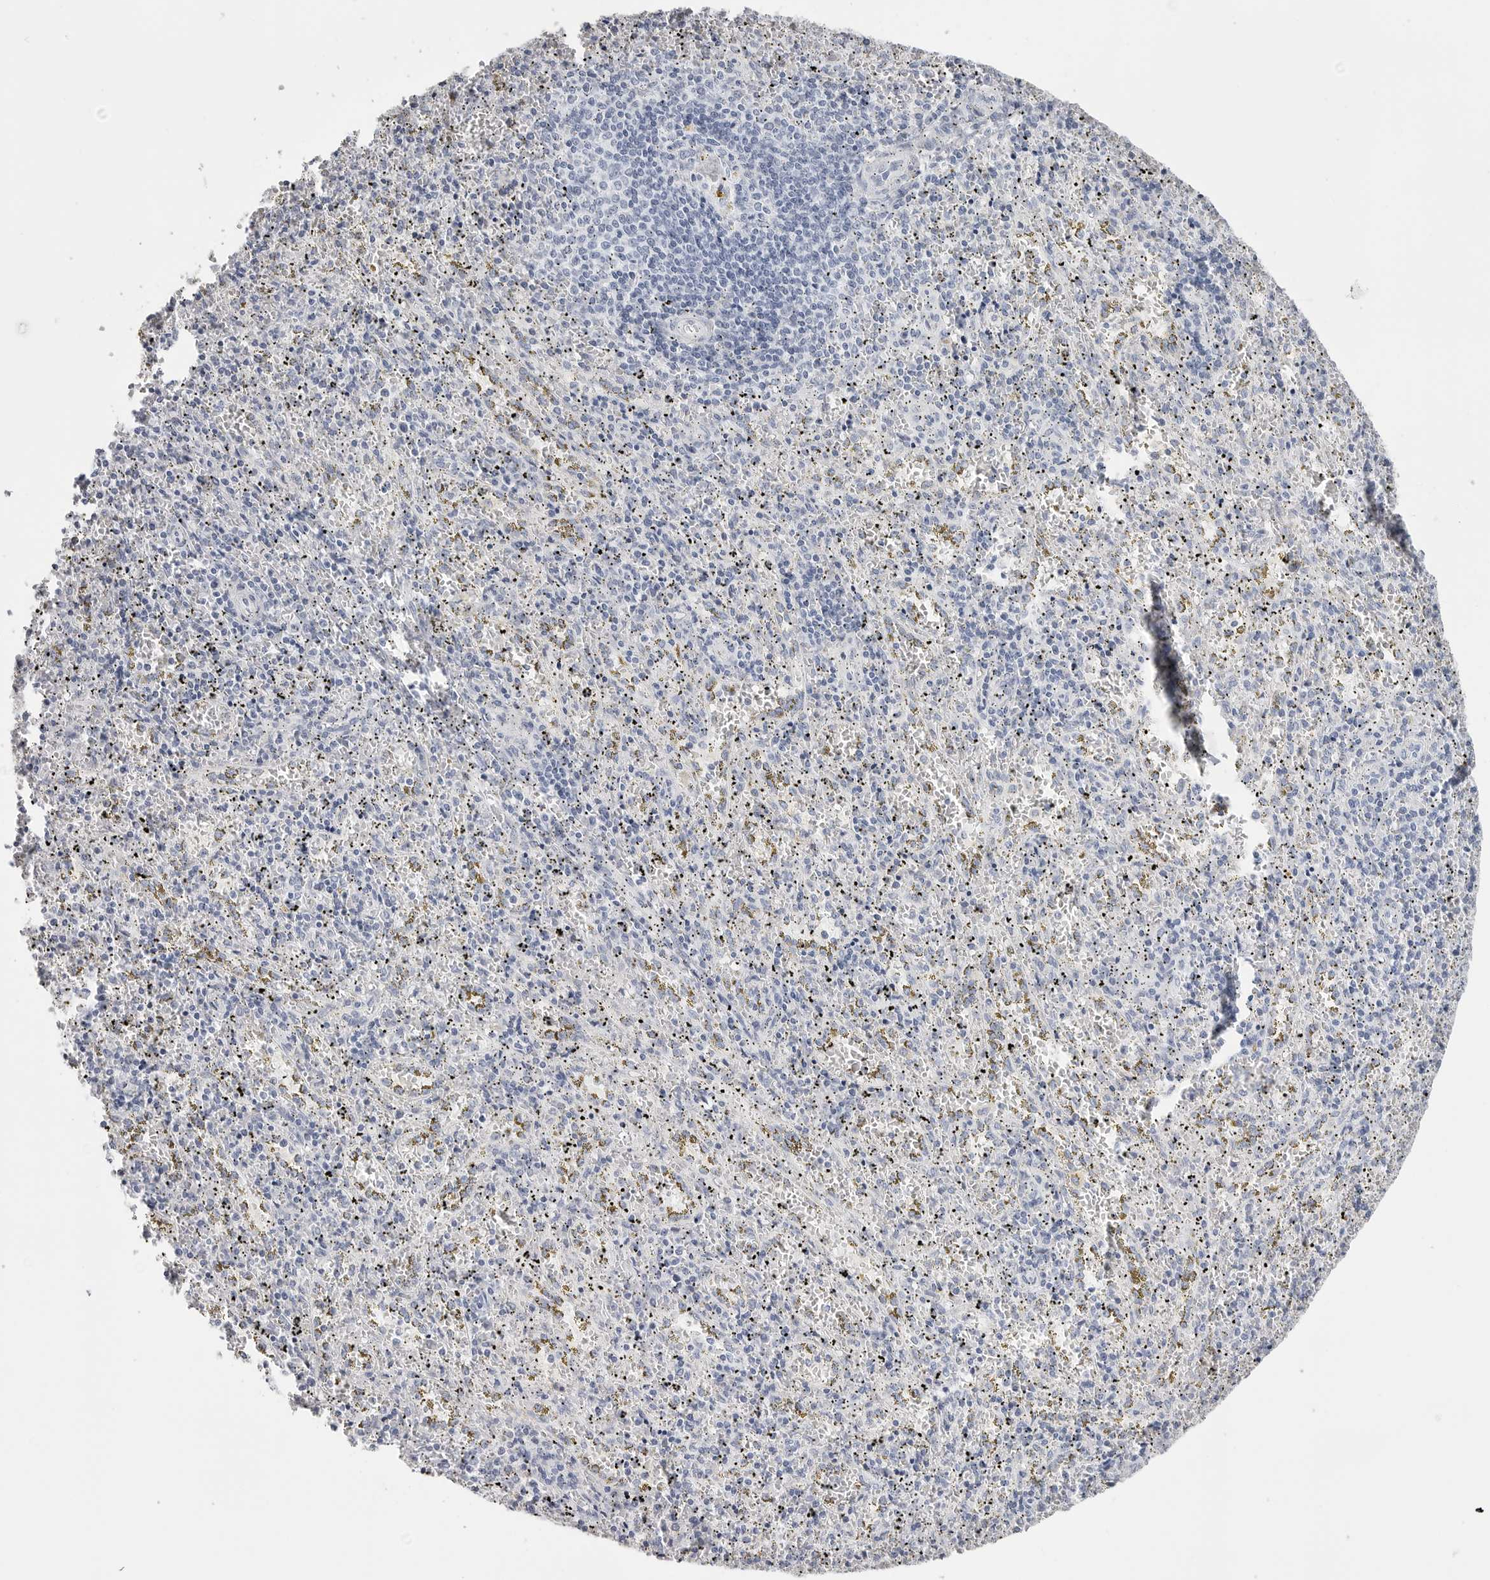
{"staining": {"intensity": "negative", "quantity": "none", "location": "none"}, "tissue": "spleen", "cell_type": "Cells in red pulp", "image_type": "normal", "snomed": [{"axis": "morphology", "description": "Normal tissue, NOS"}, {"axis": "topography", "description": "Spleen"}], "caption": "Cells in red pulp are negative for brown protein staining in benign spleen. (Immunohistochemistry, brightfield microscopy, high magnification).", "gene": "CST2", "patient": {"sex": "male", "age": 11}}